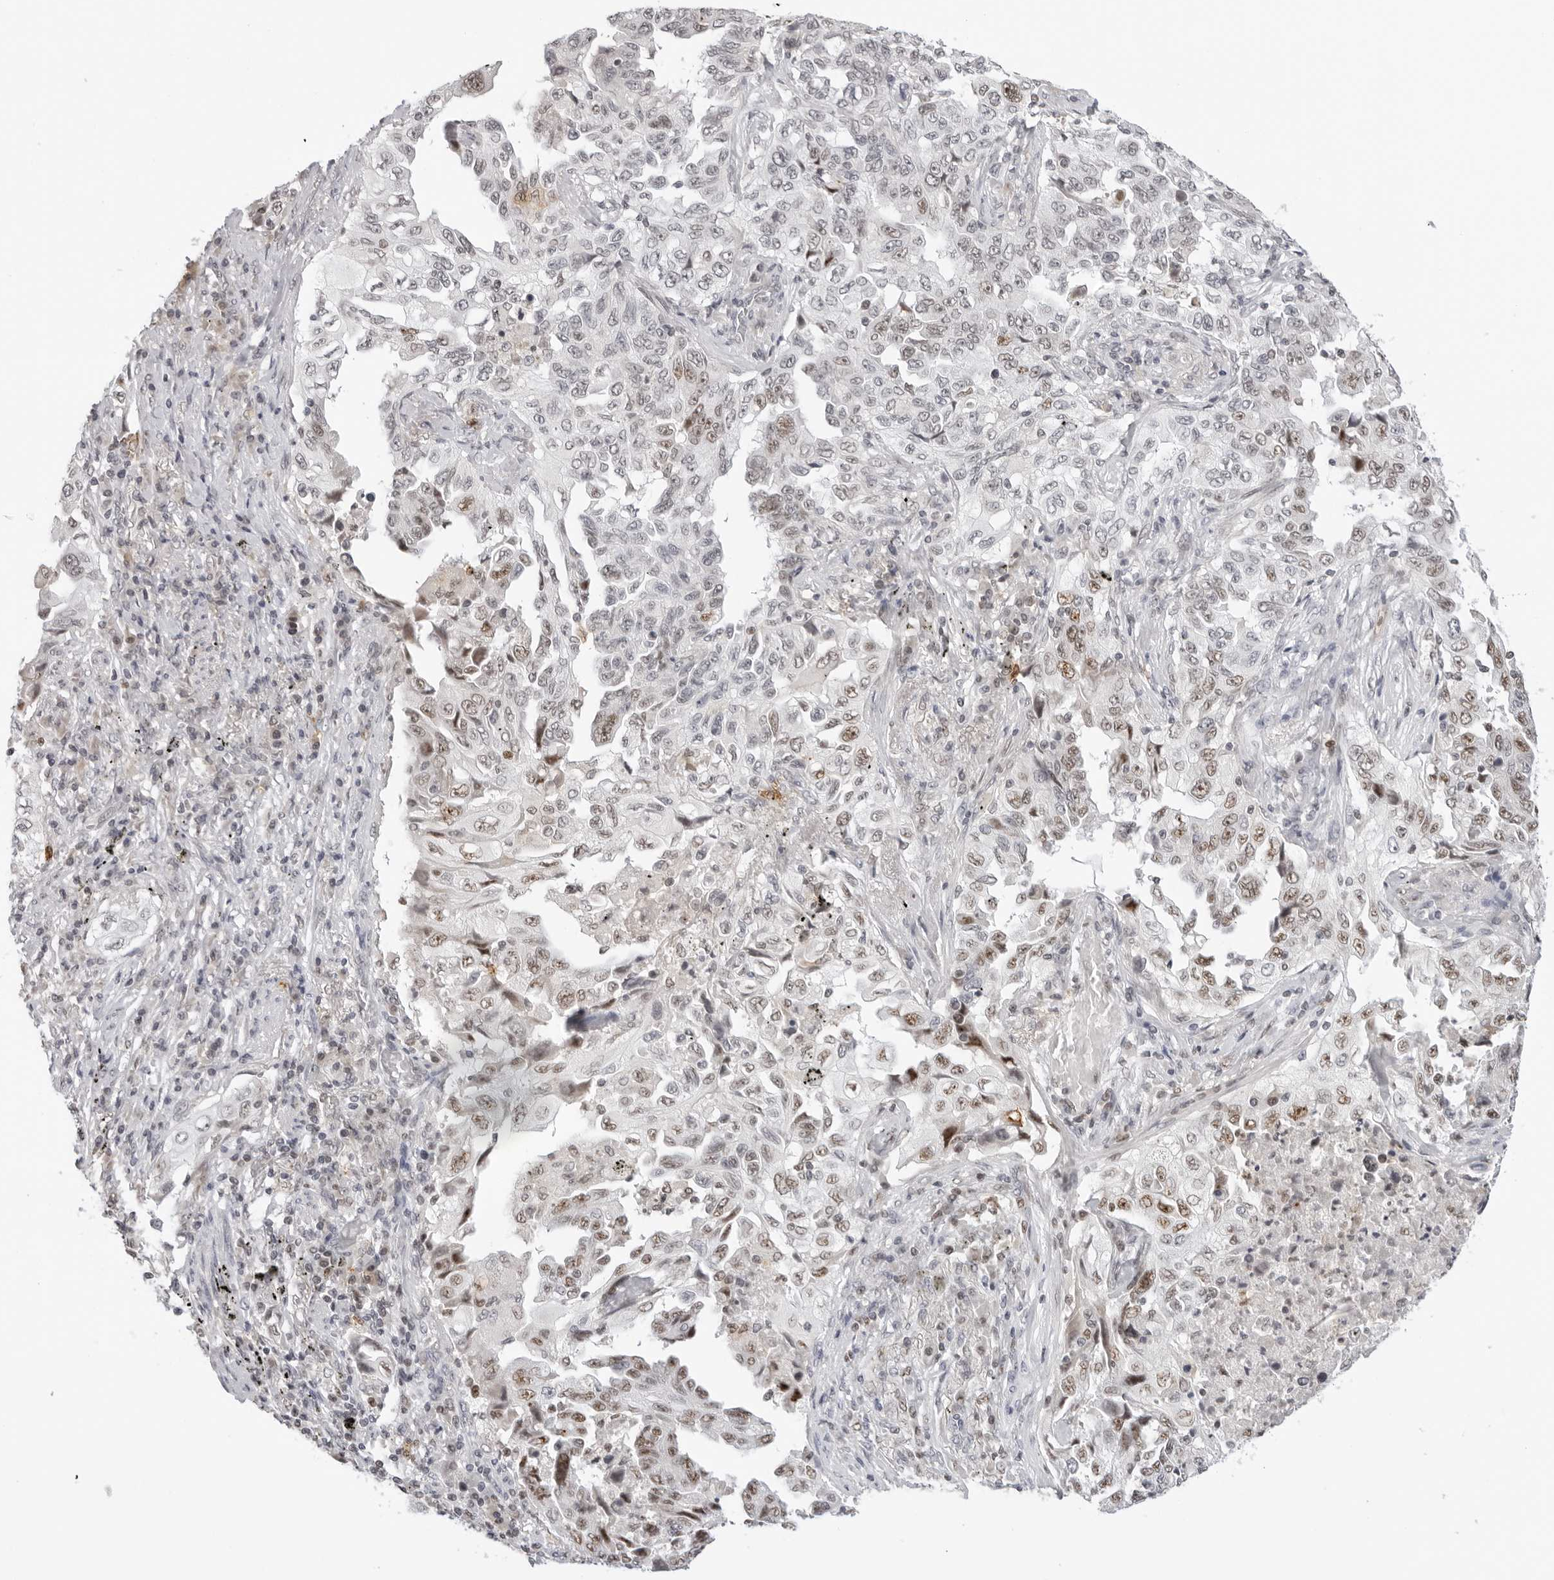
{"staining": {"intensity": "weak", "quantity": ">75%", "location": "nuclear"}, "tissue": "lung cancer", "cell_type": "Tumor cells", "image_type": "cancer", "snomed": [{"axis": "morphology", "description": "Adenocarcinoma, NOS"}, {"axis": "topography", "description": "Lung"}], "caption": "Protein staining by immunohistochemistry shows weak nuclear expression in approximately >75% of tumor cells in lung cancer.", "gene": "MSH6", "patient": {"sex": "female", "age": 51}}